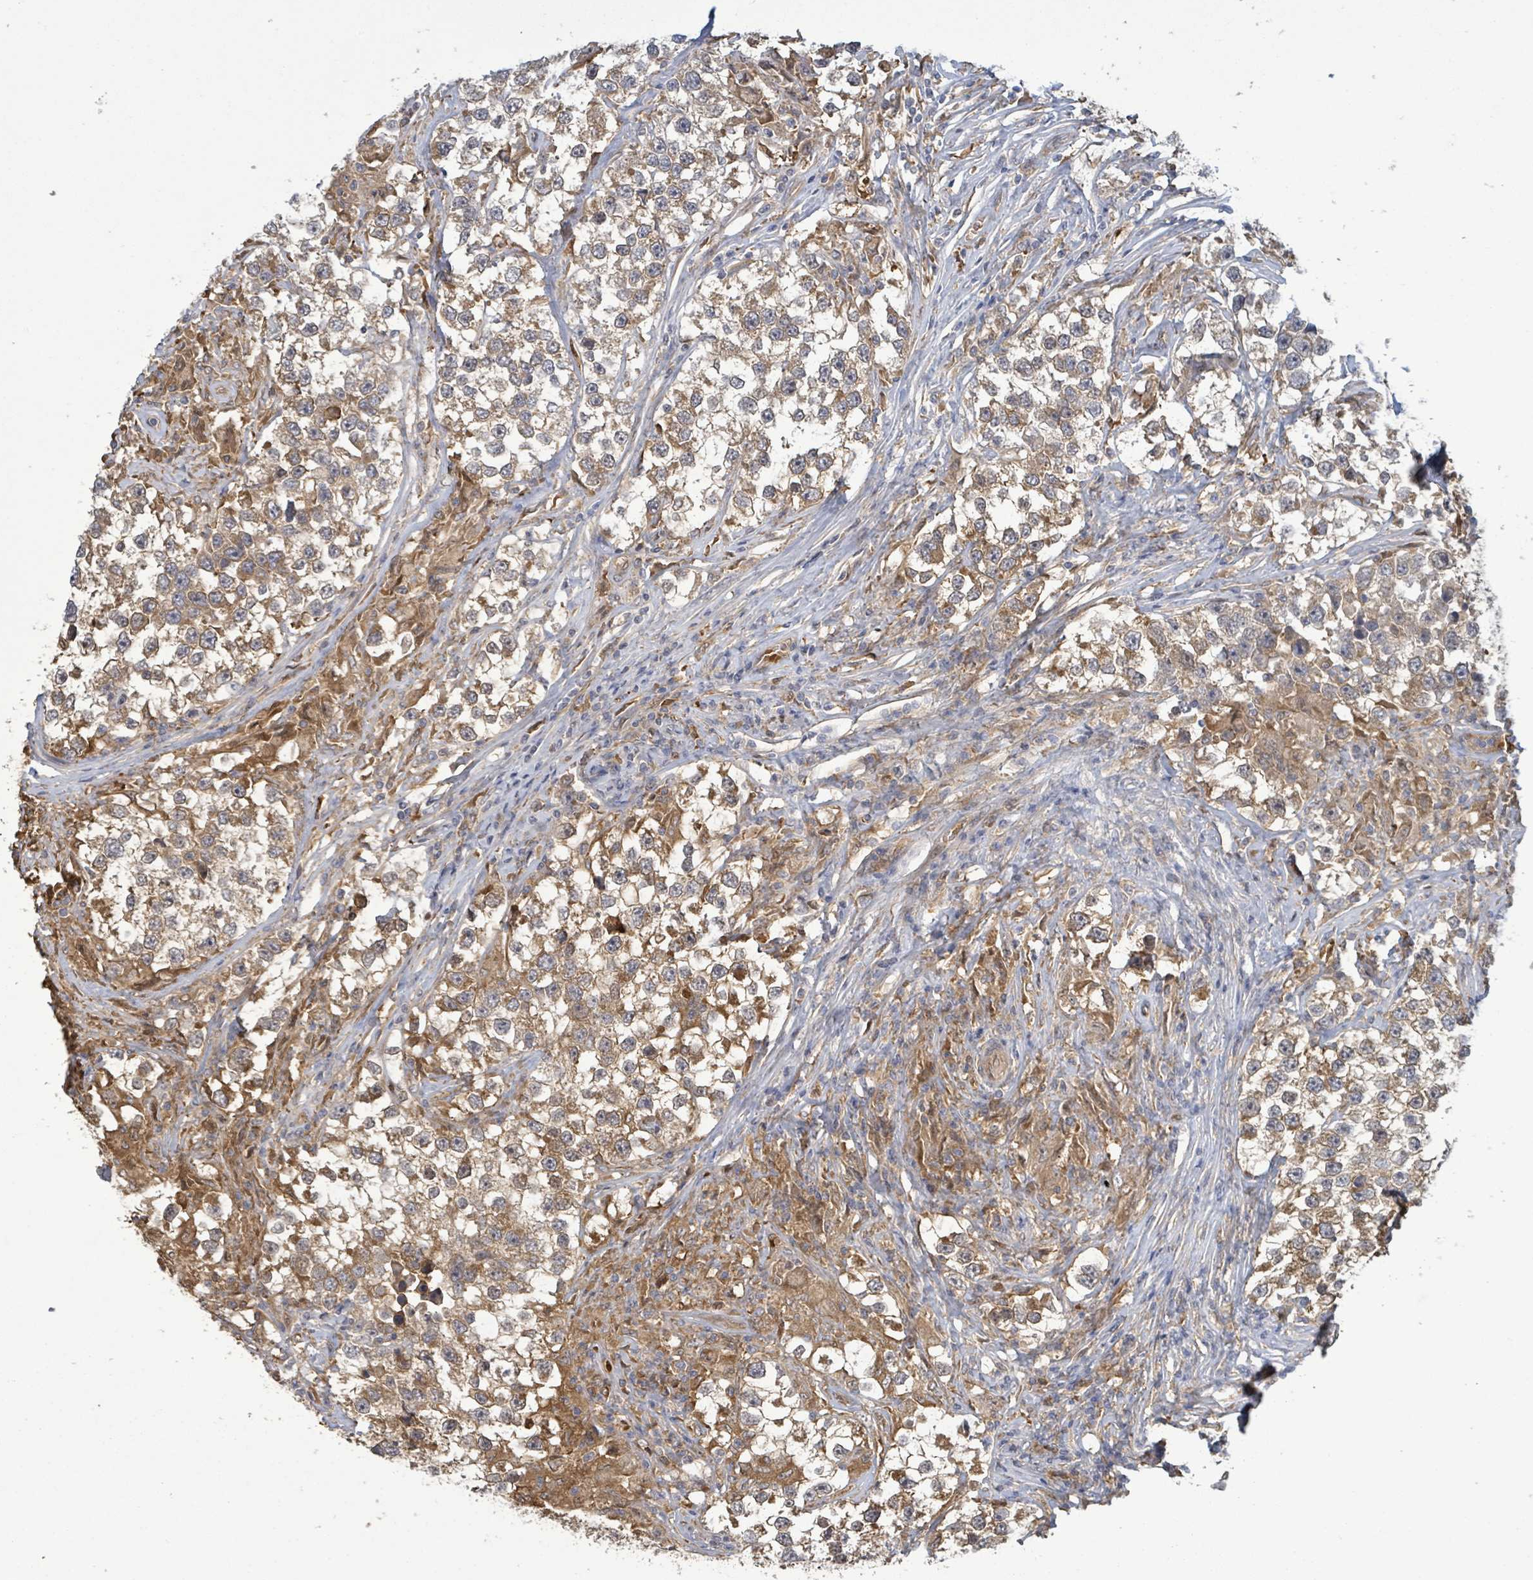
{"staining": {"intensity": "moderate", "quantity": ">75%", "location": "cytoplasmic/membranous"}, "tissue": "testis cancer", "cell_type": "Tumor cells", "image_type": "cancer", "snomed": [{"axis": "morphology", "description": "Seminoma, NOS"}, {"axis": "topography", "description": "Testis"}], "caption": "Testis cancer (seminoma) tissue demonstrates moderate cytoplasmic/membranous expression in approximately >75% of tumor cells", "gene": "MAP3K6", "patient": {"sex": "male", "age": 46}}